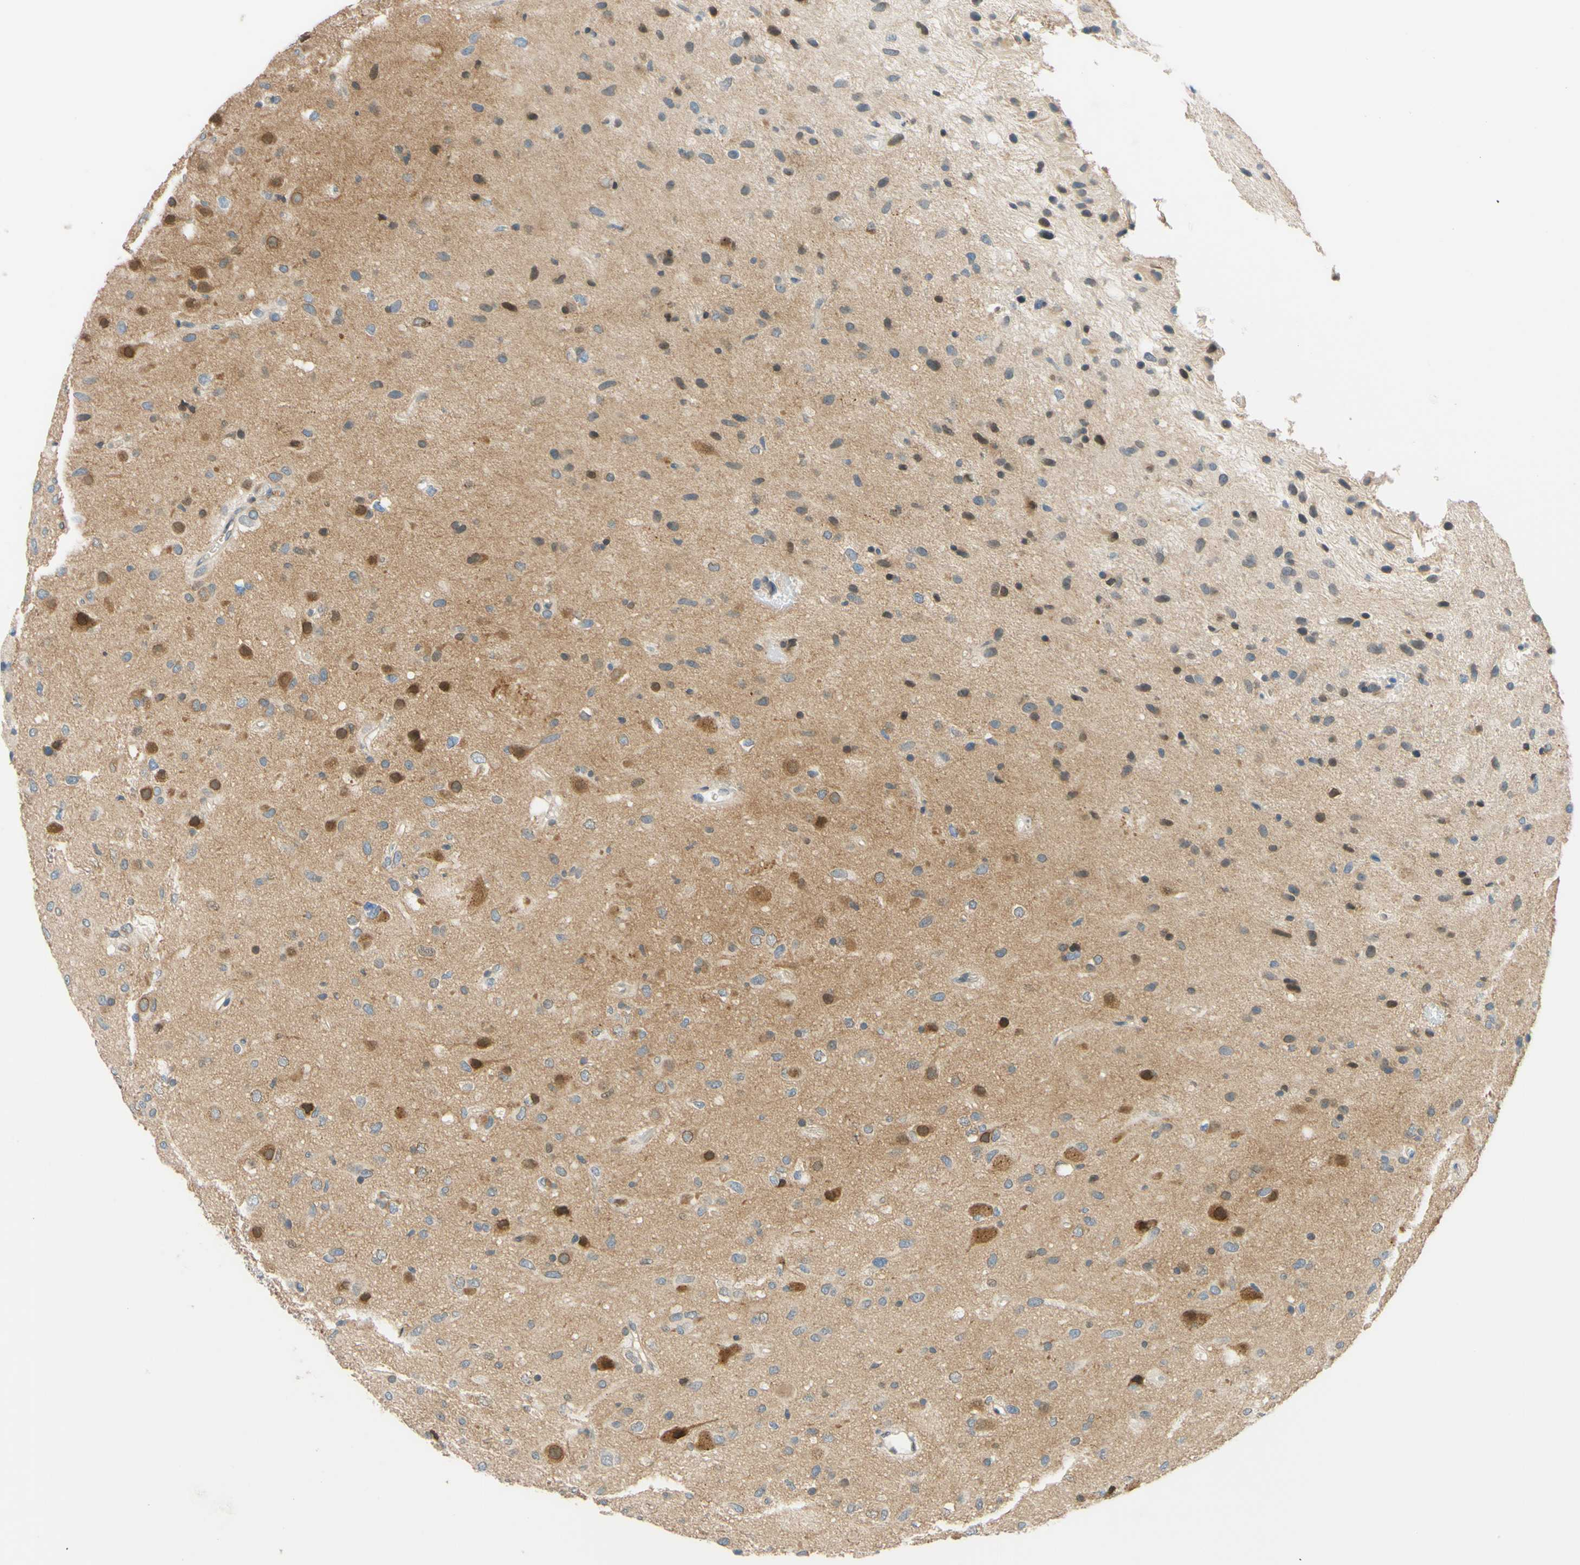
{"staining": {"intensity": "moderate", "quantity": "25%-75%", "location": "nuclear"}, "tissue": "glioma", "cell_type": "Tumor cells", "image_type": "cancer", "snomed": [{"axis": "morphology", "description": "Glioma, malignant, Low grade"}, {"axis": "topography", "description": "Brain"}], "caption": "An immunohistochemistry histopathology image of neoplastic tissue is shown. Protein staining in brown highlights moderate nuclear positivity in malignant glioma (low-grade) within tumor cells.", "gene": "C2CD2L", "patient": {"sex": "male", "age": 77}}